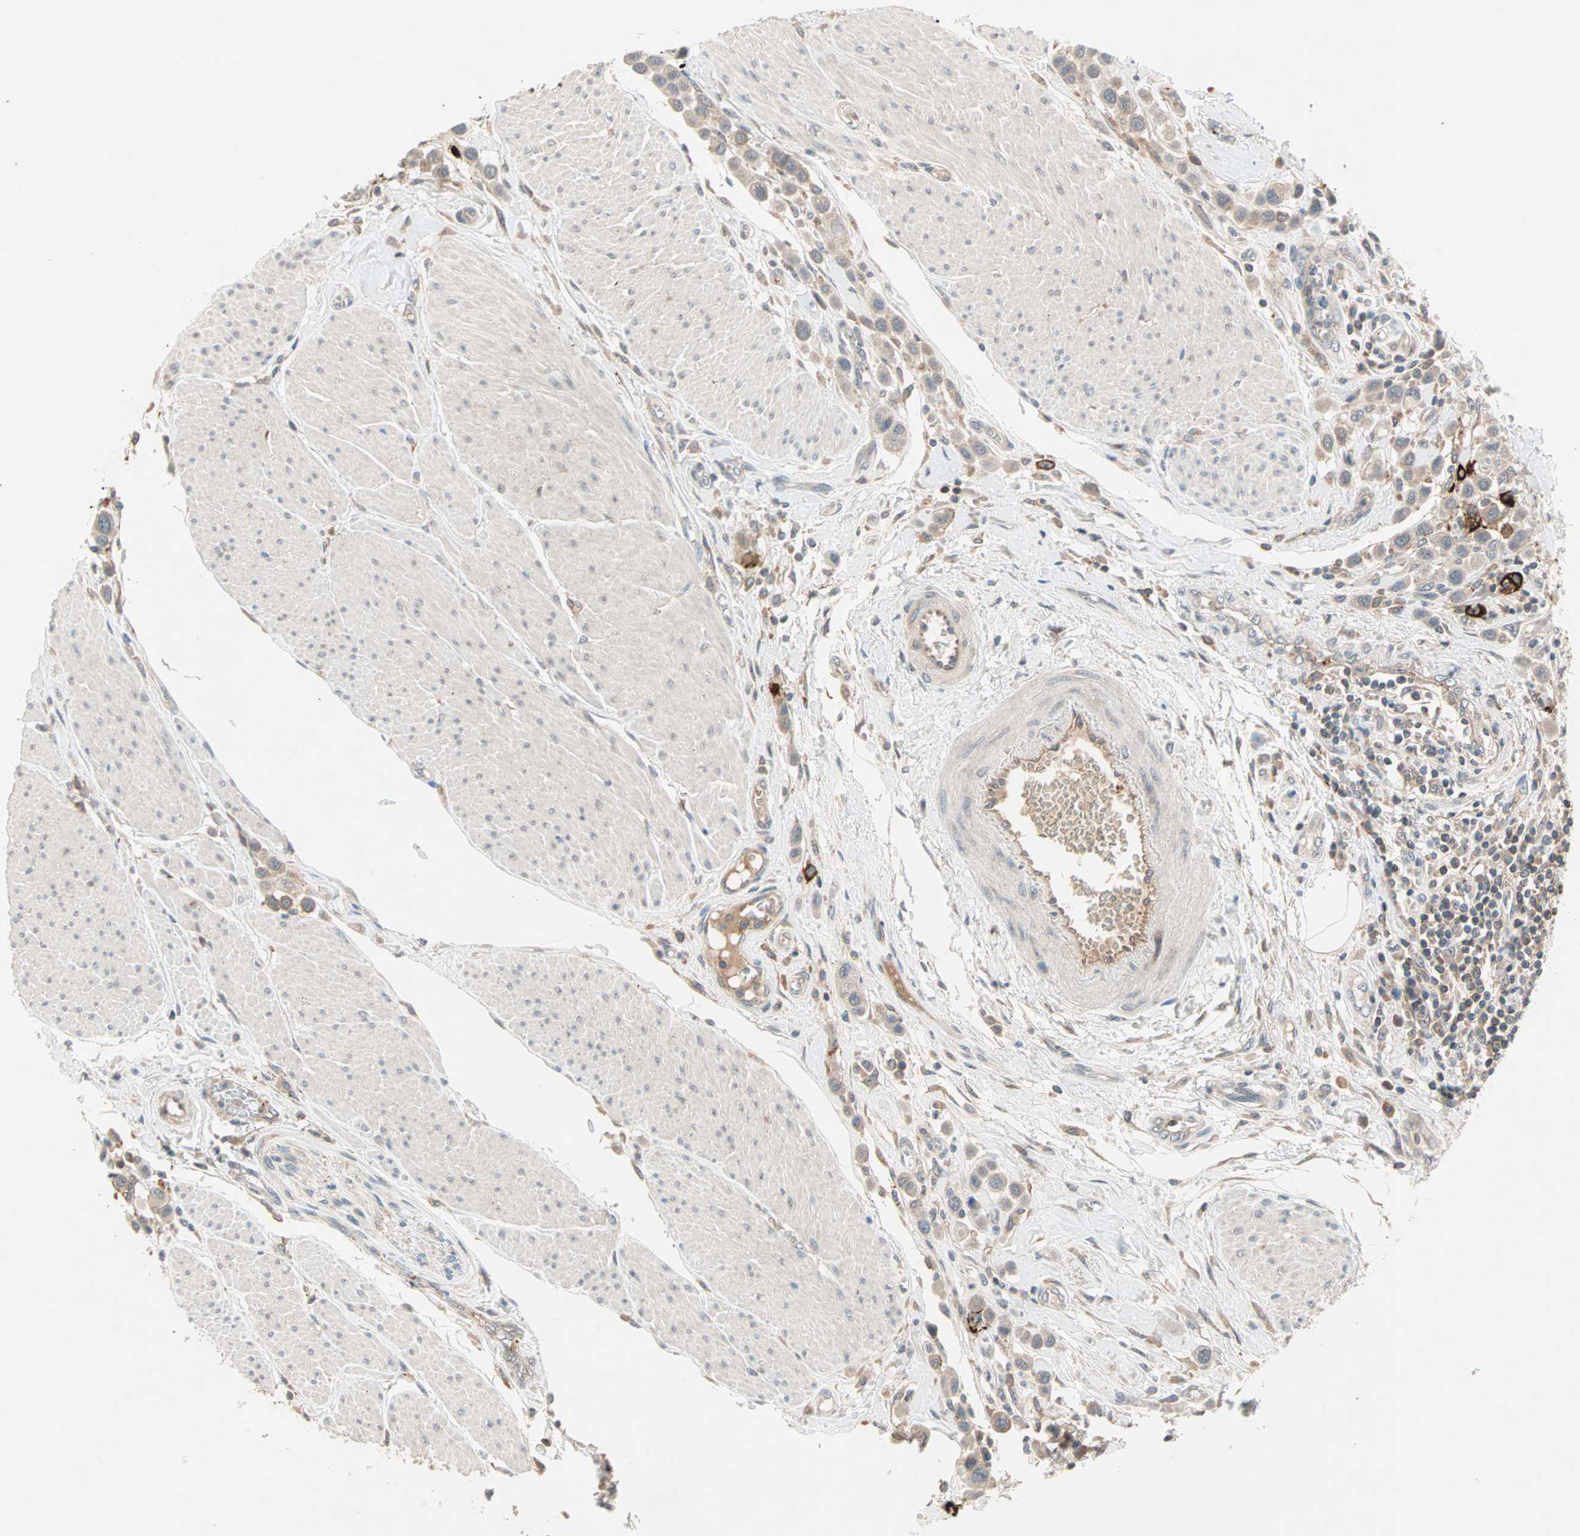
{"staining": {"intensity": "moderate", "quantity": "25%-75%", "location": "cytoplasmic/membranous"}, "tissue": "urothelial cancer", "cell_type": "Tumor cells", "image_type": "cancer", "snomed": [{"axis": "morphology", "description": "Urothelial carcinoma, High grade"}, {"axis": "topography", "description": "Urinary bladder"}], "caption": "Tumor cells demonstrate medium levels of moderate cytoplasmic/membranous staining in approximately 25%-75% of cells in urothelial cancer.", "gene": "PROS1", "patient": {"sex": "male", "age": 50}}